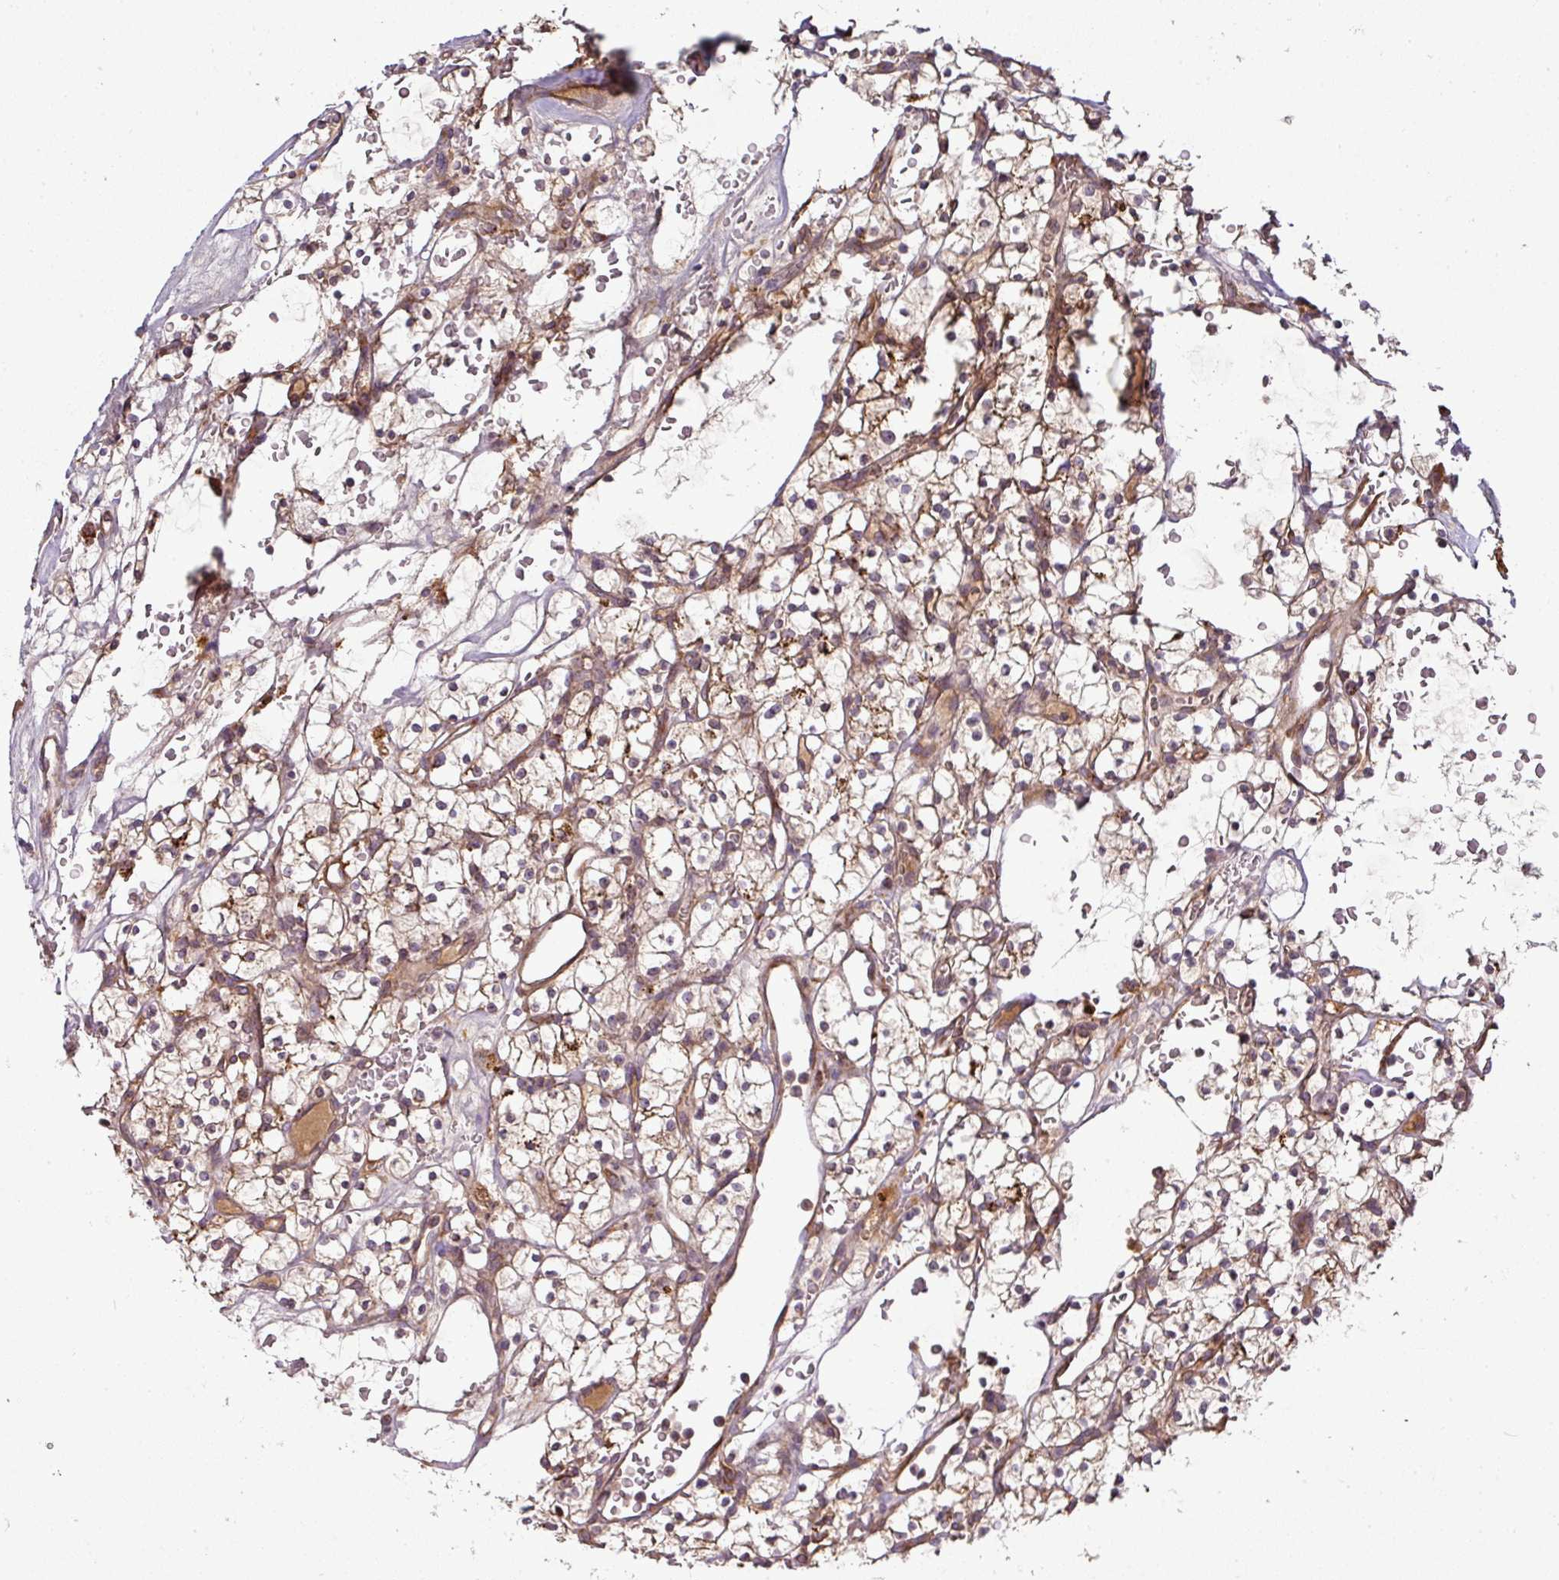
{"staining": {"intensity": "moderate", "quantity": ">75%", "location": "cytoplasmic/membranous"}, "tissue": "renal cancer", "cell_type": "Tumor cells", "image_type": "cancer", "snomed": [{"axis": "morphology", "description": "Adenocarcinoma, NOS"}, {"axis": "topography", "description": "Kidney"}], "caption": "Tumor cells reveal moderate cytoplasmic/membranous positivity in approximately >75% of cells in renal cancer. (Stains: DAB (3,3'-diaminobenzidine) in brown, nuclei in blue, Microscopy: brightfield microscopy at high magnification).", "gene": "GALP", "patient": {"sex": "female", "age": 64}}